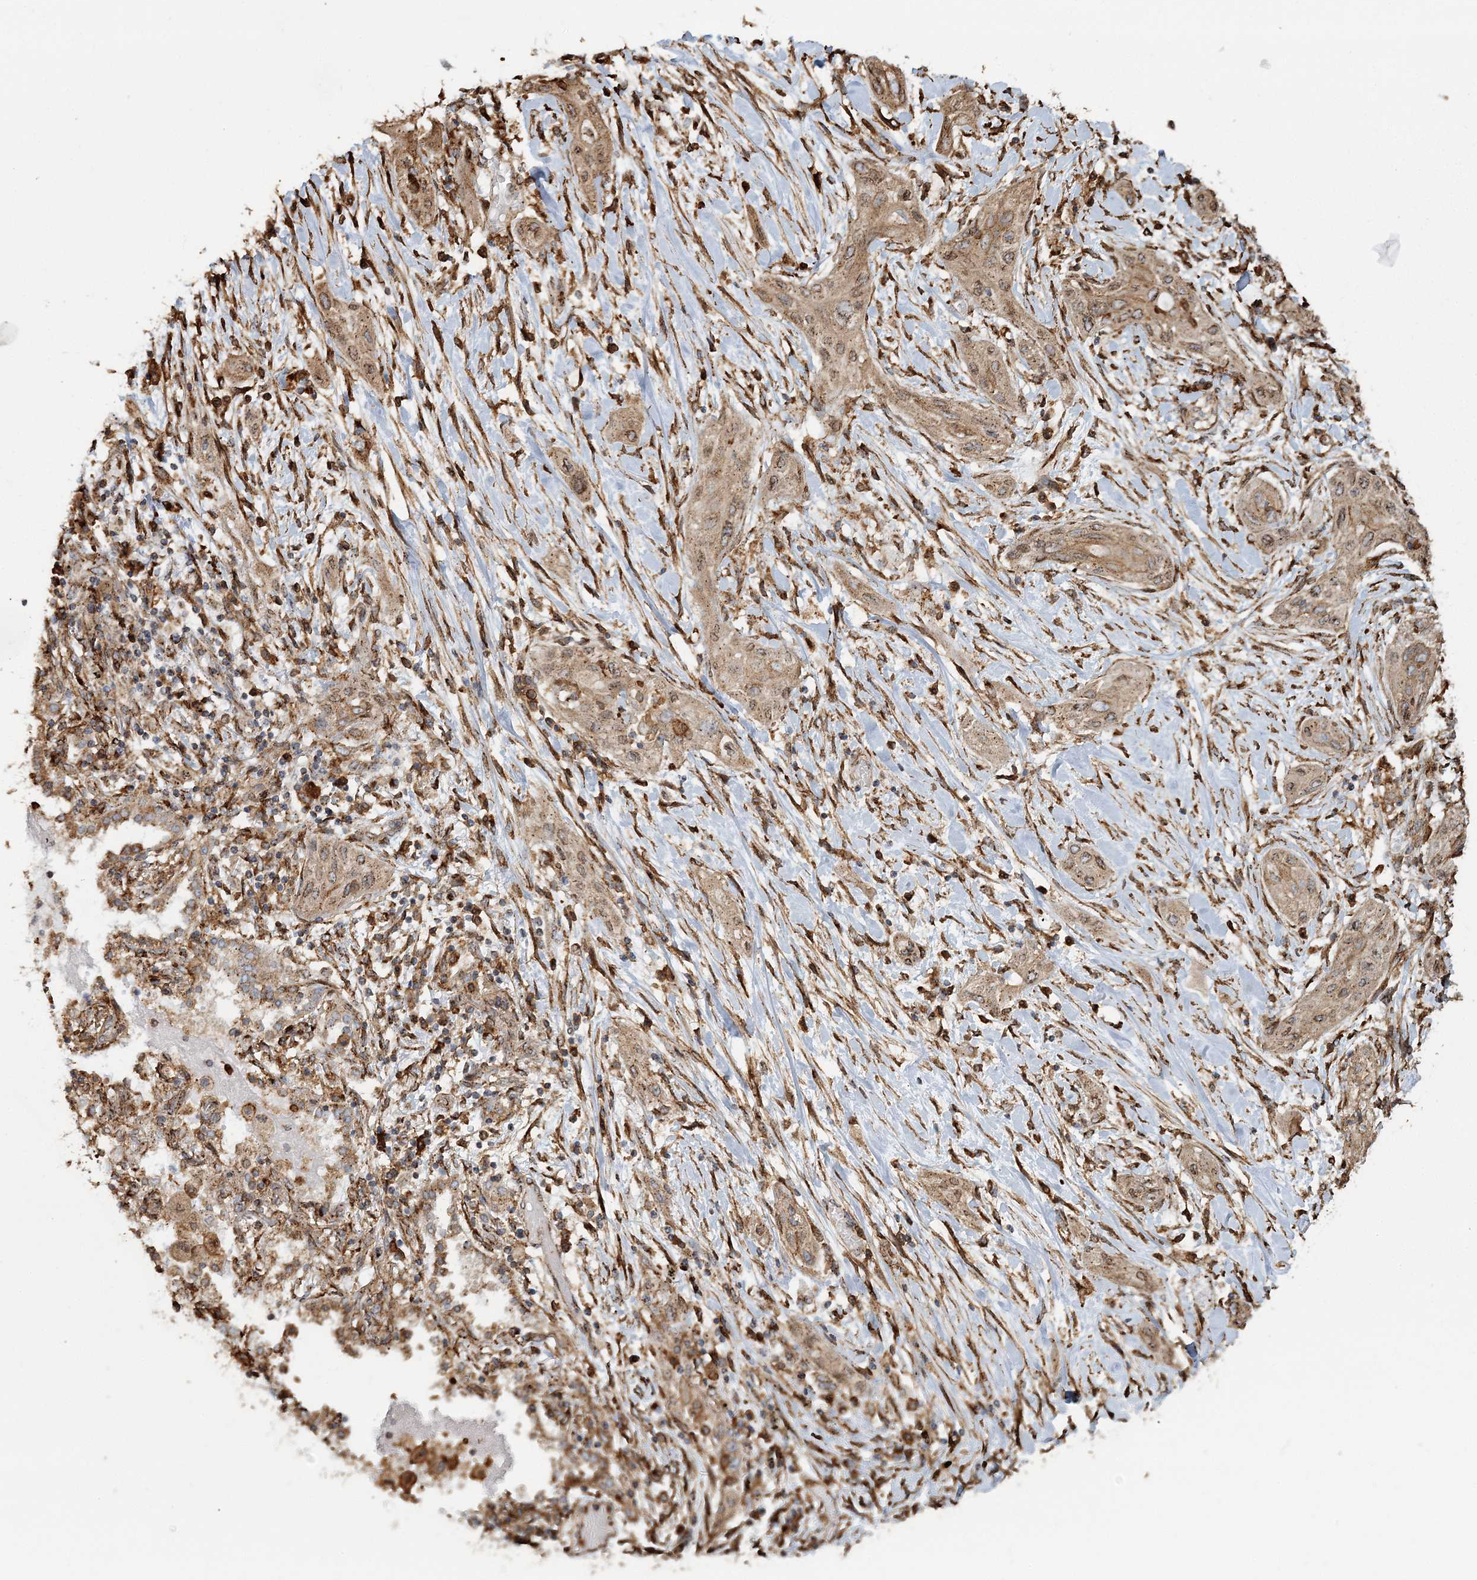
{"staining": {"intensity": "moderate", "quantity": ">75%", "location": "cytoplasmic/membranous"}, "tissue": "lung cancer", "cell_type": "Tumor cells", "image_type": "cancer", "snomed": [{"axis": "morphology", "description": "Squamous cell carcinoma, NOS"}, {"axis": "topography", "description": "Lung"}], "caption": "A brown stain labels moderate cytoplasmic/membranous expression of a protein in squamous cell carcinoma (lung) tumor cells.", "gene": "TRAF3IP2", "patient": {"sex": "female", "age": 47}}